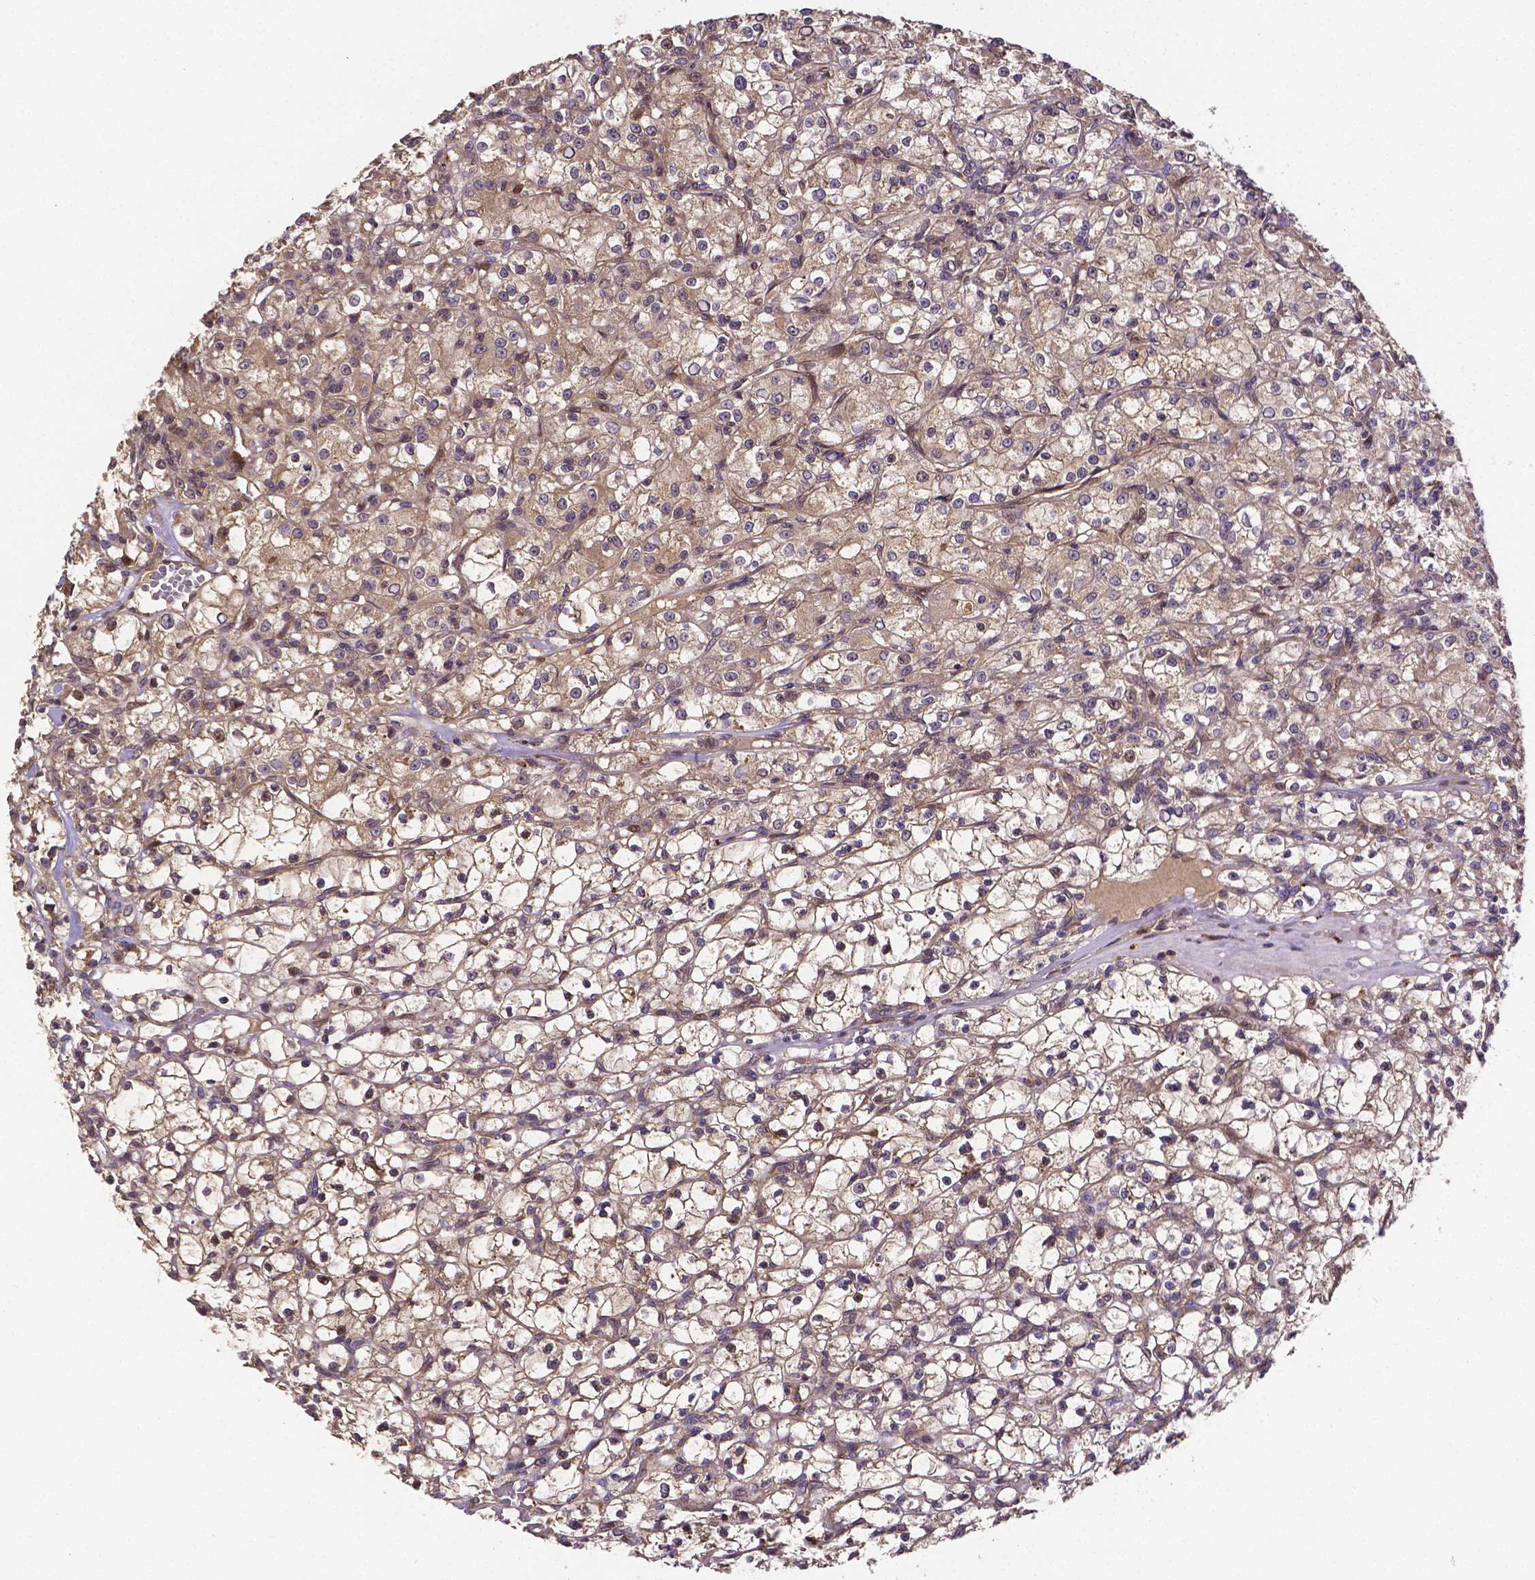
{"staining": {"intensity": "weak", "quantity": ">75%", "location": "cytoplasmic/membranous"}, "tissue": "renal cancer", "cell_type": "Tumor cells", "image_type": "cancer", "snomed": [{"axis": "morphology", "description": "Adenocarcinoma, NOS"}, {"axis": "topography", "description": "Kidney"}], "caption": "Immunohistochemical staining of human renal adenocarcinoma reveals low levels of weak cytoplasmic/membranous expression in approximately >75% of tumor cells.", "gene": "RNF123", "patient": {"sex": "female", "age": 59}}